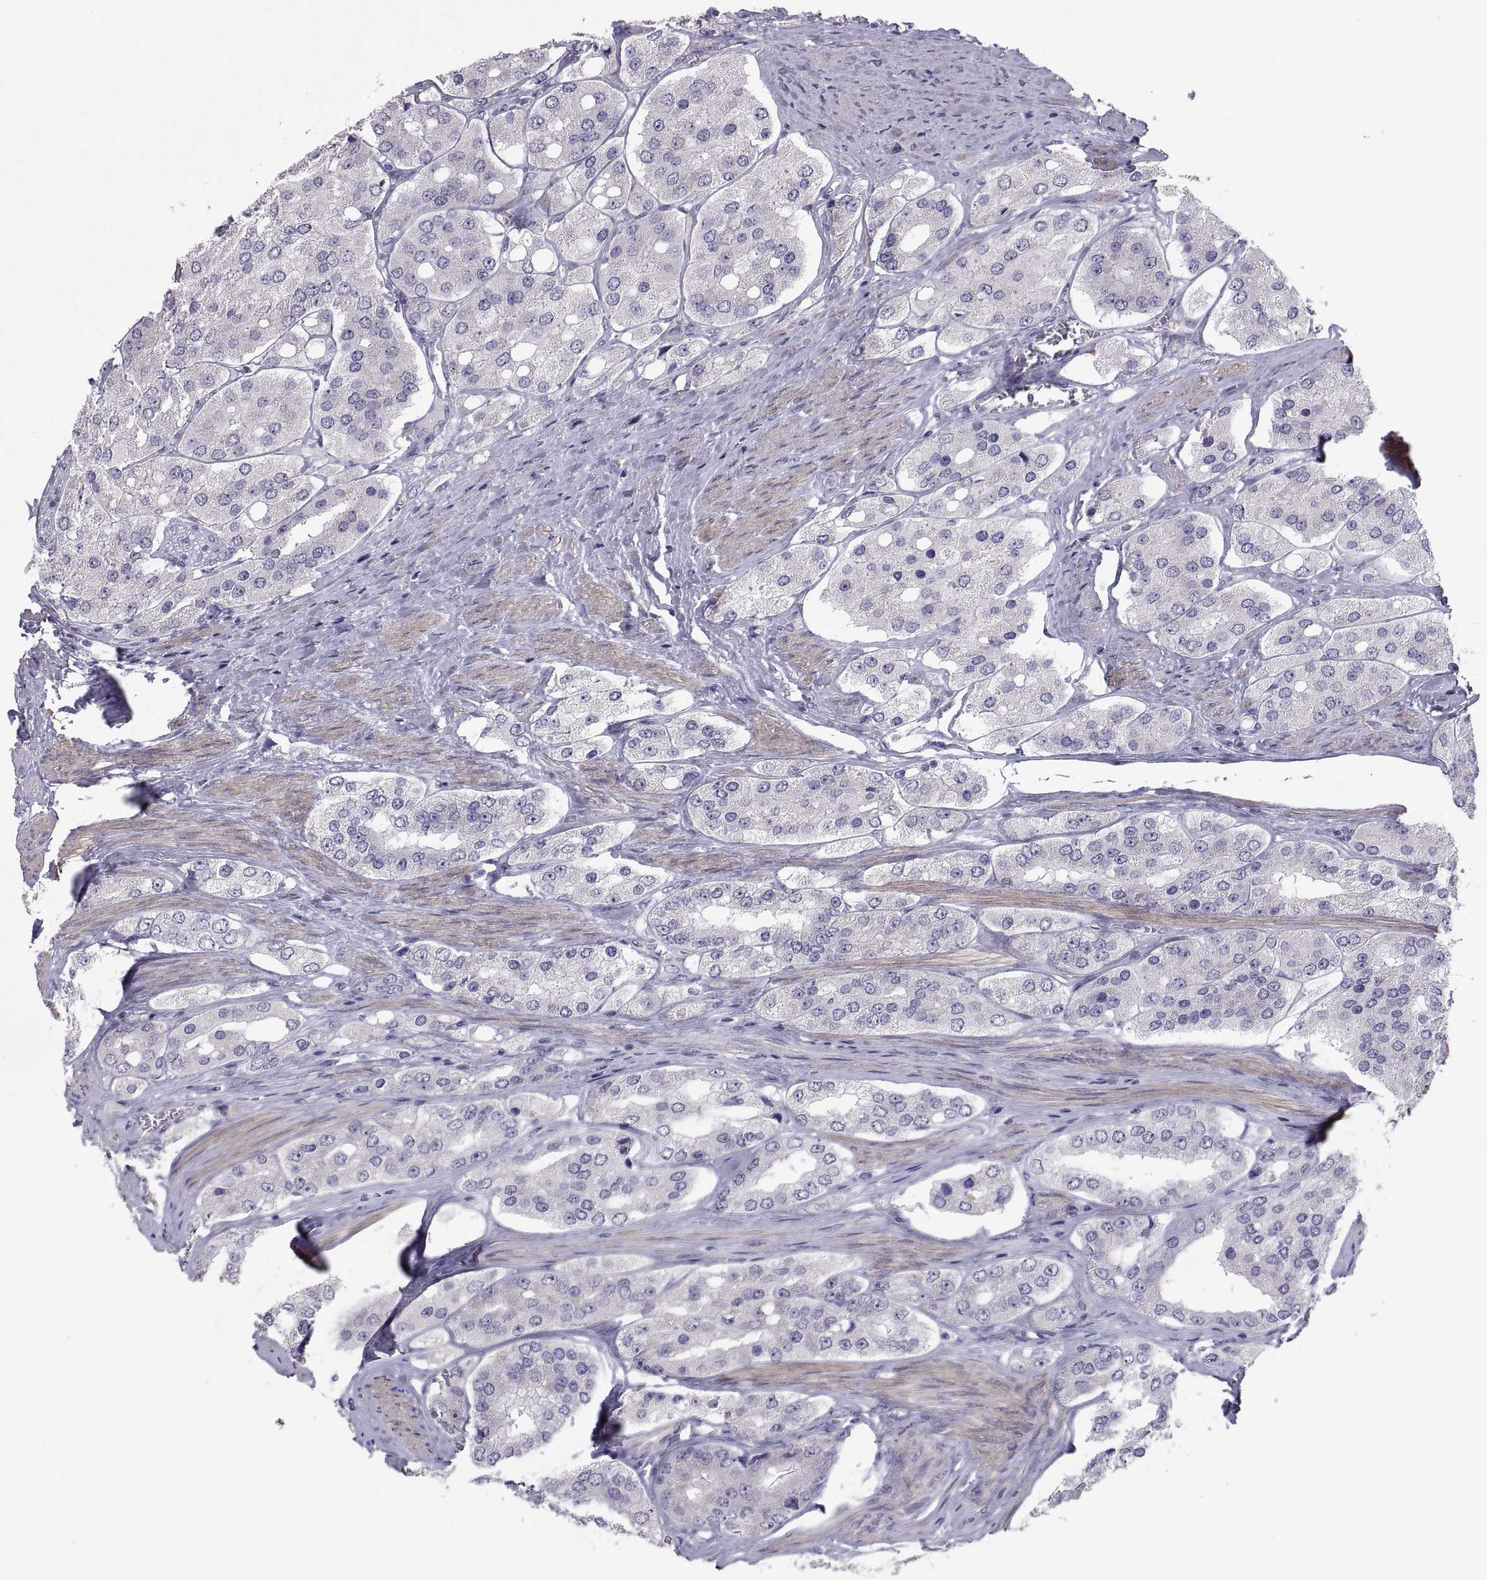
{"staining": {"intensity": "negative", "quantity": "none", "location": "none"}, "tissue": "prostate cancer", "cell_type": "Tumor cells", "image_type": "cancer", "snomed": [{"axis": "morphology", "description": "Adenocarcinoma, Low grade"}, {"axis": "topography", "description": "Prostate"}], "caption": "A high-resolution image shows immunohistochemistry staining of prostate cancer, which displays no significant staining in tumor cells.", "gene": "IGSF1", "patient": {"sex": "male", "age": 69}}